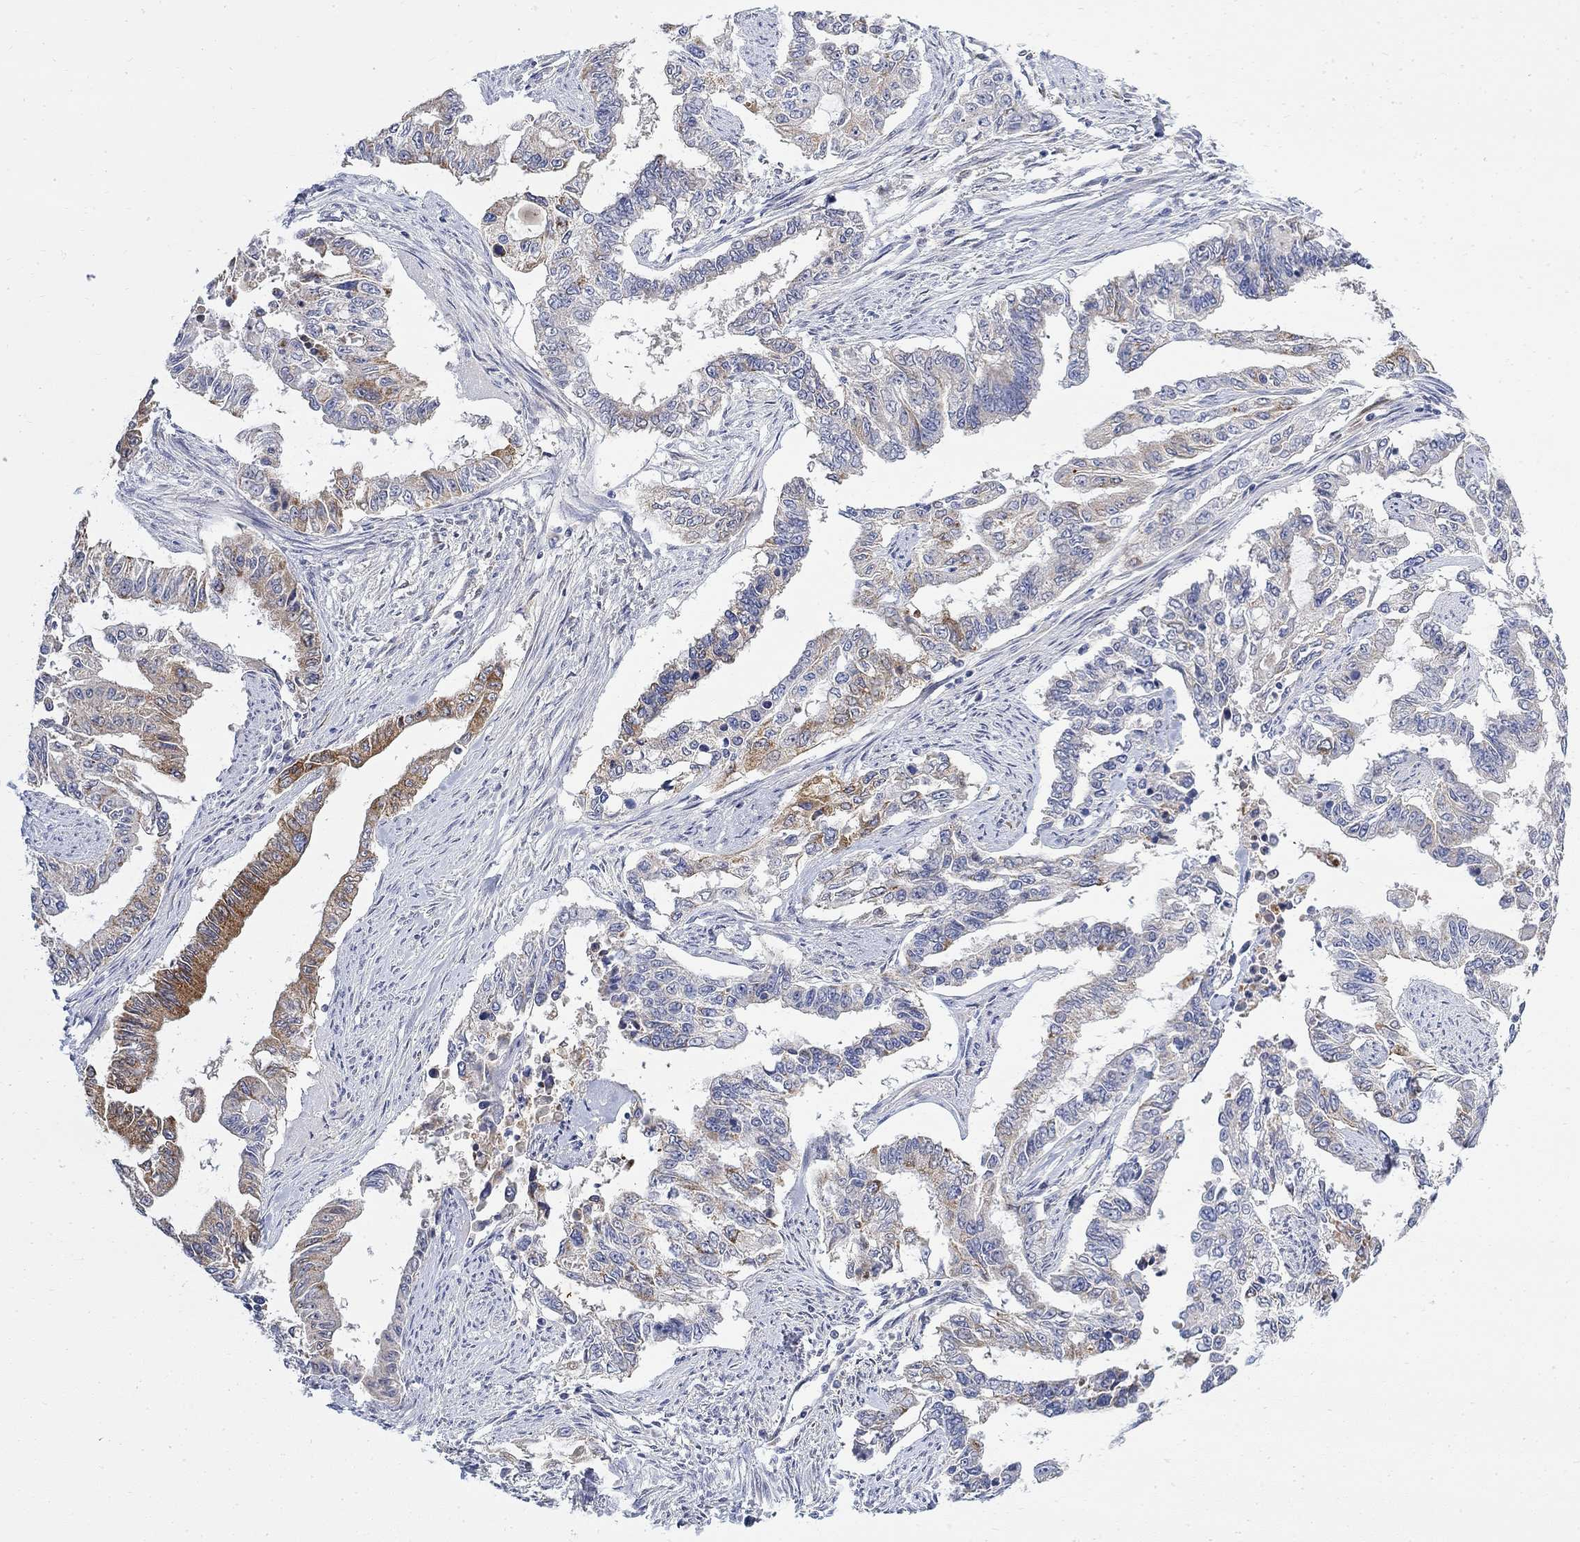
{"staining": {"intensity": "strong", "quantity": "<25%", "location": "cytoplasmic/membranous"}, "tissue": "endometrial cancer", "cell_type": "Tumor cells", "image_type": "cancer", "snomed": [{"axis": "morphology", "description": "Adenocarcinoma, NOS"}, {"axis": "topography", "description": "Uterus"}], "caption": "Human endometrial adenocarcinoma stained for a protein (brown) exhibits strong cytoplasmic/membranous positive expression in approximately <25% of tumor cells.", "gene": "FNDC5", "patient": {"sex": "female", "age": 59}}